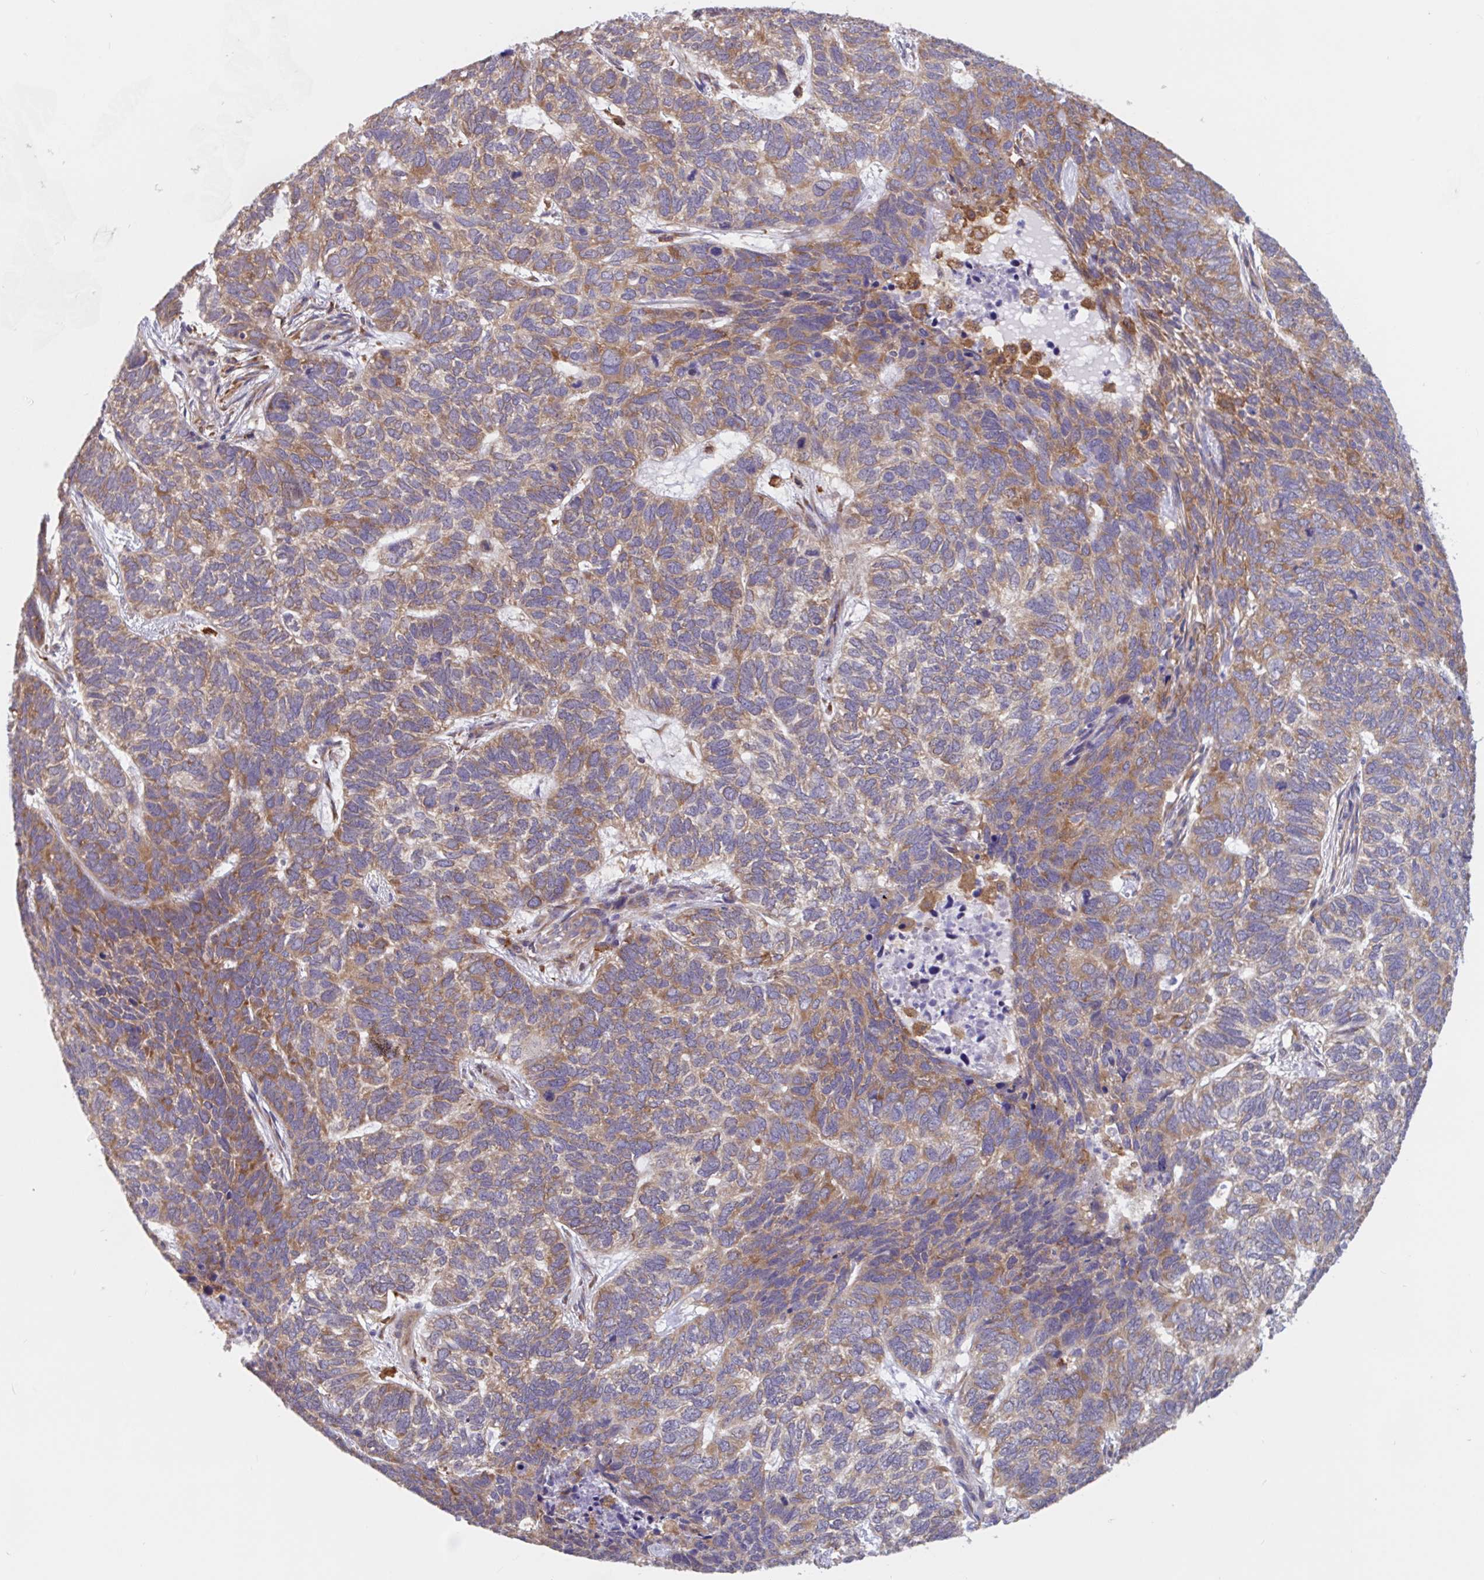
{"staining": {"intensity": "moderate", "quantity": "25%-75%", "location": "cytoplasmic/membranous"}, "tissue": "skin cancer", "cell_type": "Tumor cells", "image_type": "cancer", "snomed": [{"axis": "morphology", "description": "Basal cell carcinoma"}, {"axis": "topography", "description": "Skin"}], "caption": "Immunohistochemistry photomicrograph of skin basal cell carcinoma stained for a protein (brown), which reveals medium levels of moderate cytoplasmic/membranous expression in about 25%-75% of tumor cells.", "gene": "SNX8", "patient": {"sex": "female", "age": 65}}